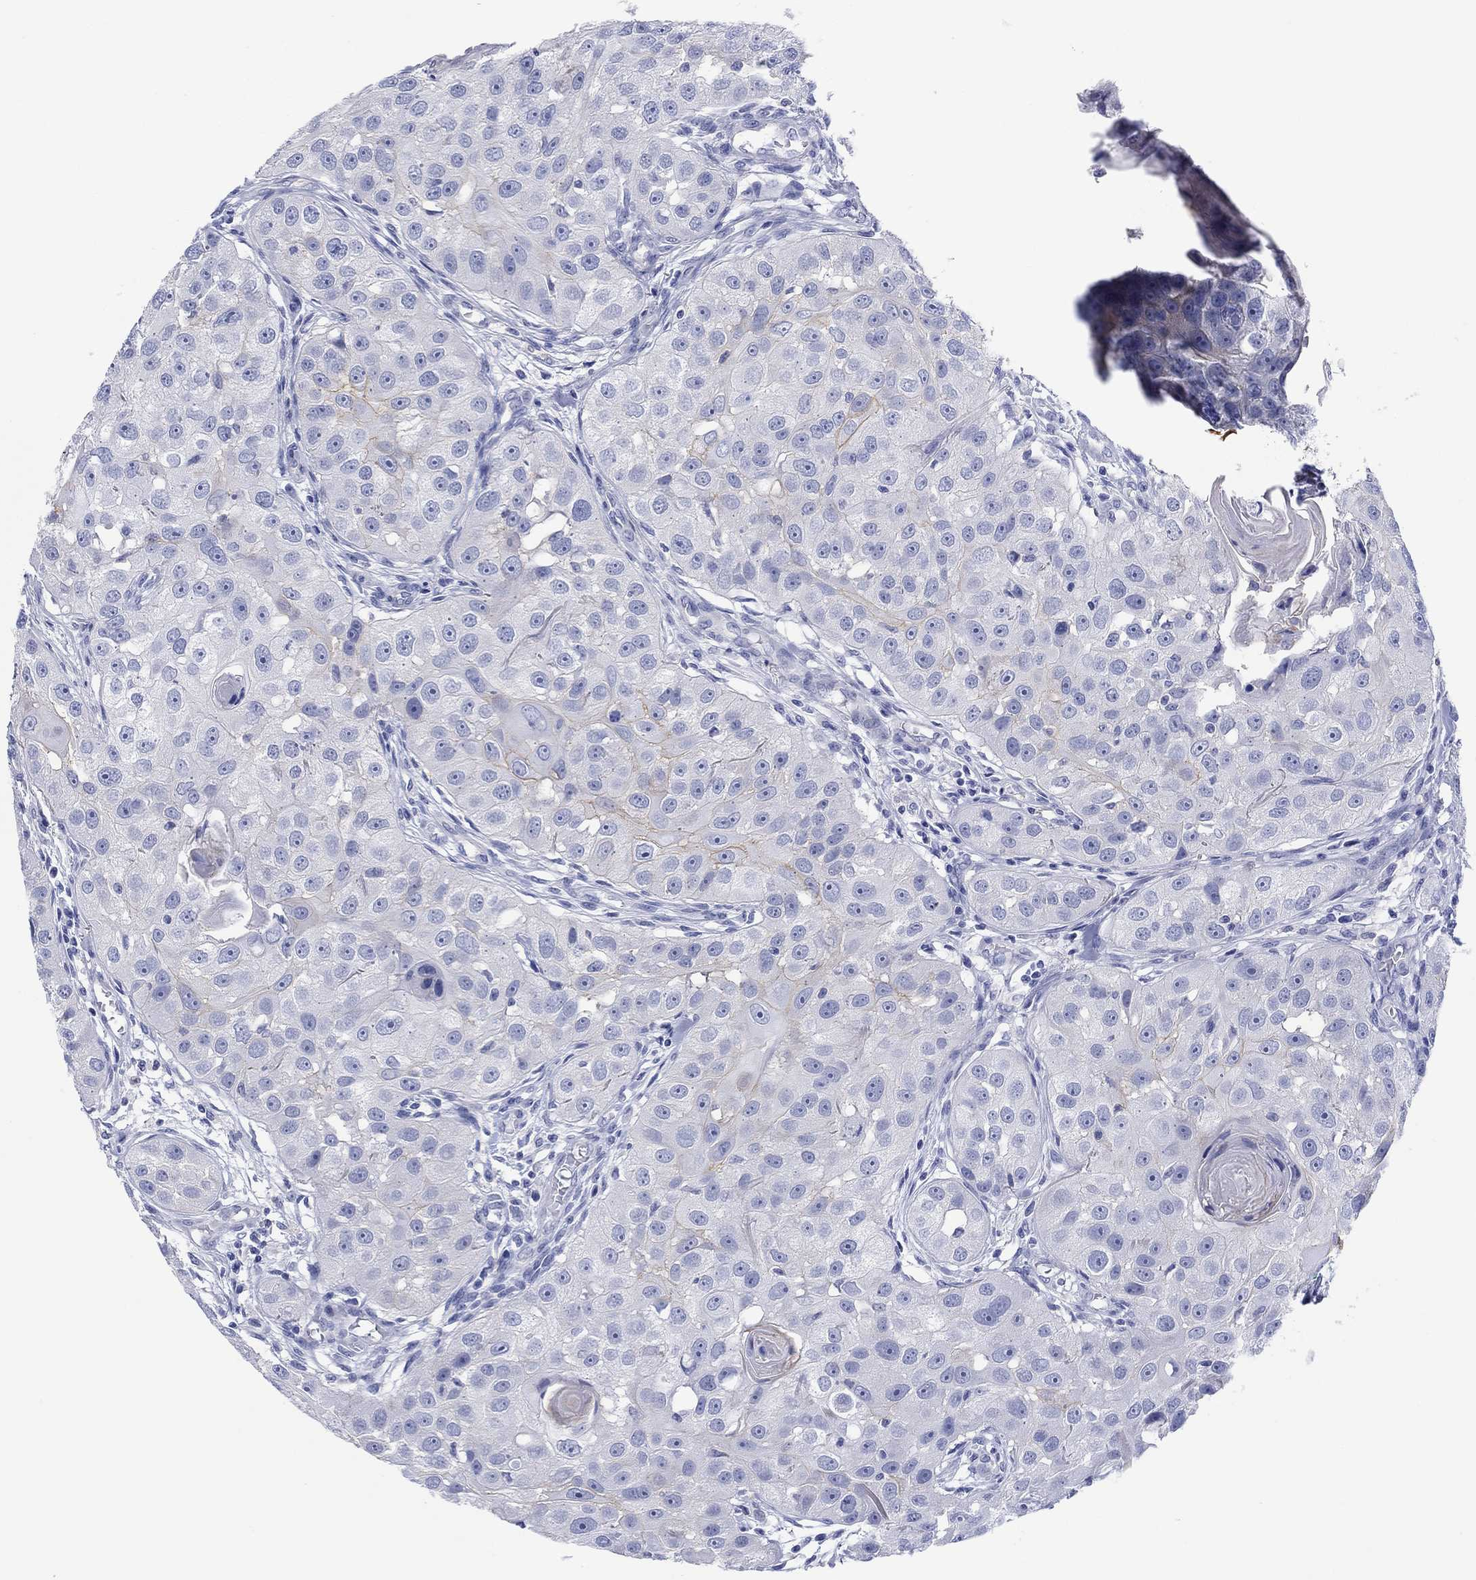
{"staining": {"intensity": "weak", "quantity": "<25%", "location": "cytoplasmic/membranous"}, "tissue": "head and neck cancer", "cell_type": "Tumor cells", "image_type": "cancer", "snomed": [{"axis": "morphology", "description": "Normal tissue, NOS"}, {"axis": "morphology", "description": "Squamous cell carcinoma, NOS"}, {"axis": "topography", "description": "Skeletal muscle"}, {"axis": "topography", "description": "Head-Neck"}], "caption": "DAB immunohistochemical staining of head and neck squamous cell carcinoma reveals no significant positivity in tumor cells.", "gene": "ATP1B1", "patient": {"sex": "male", "age": 51}}